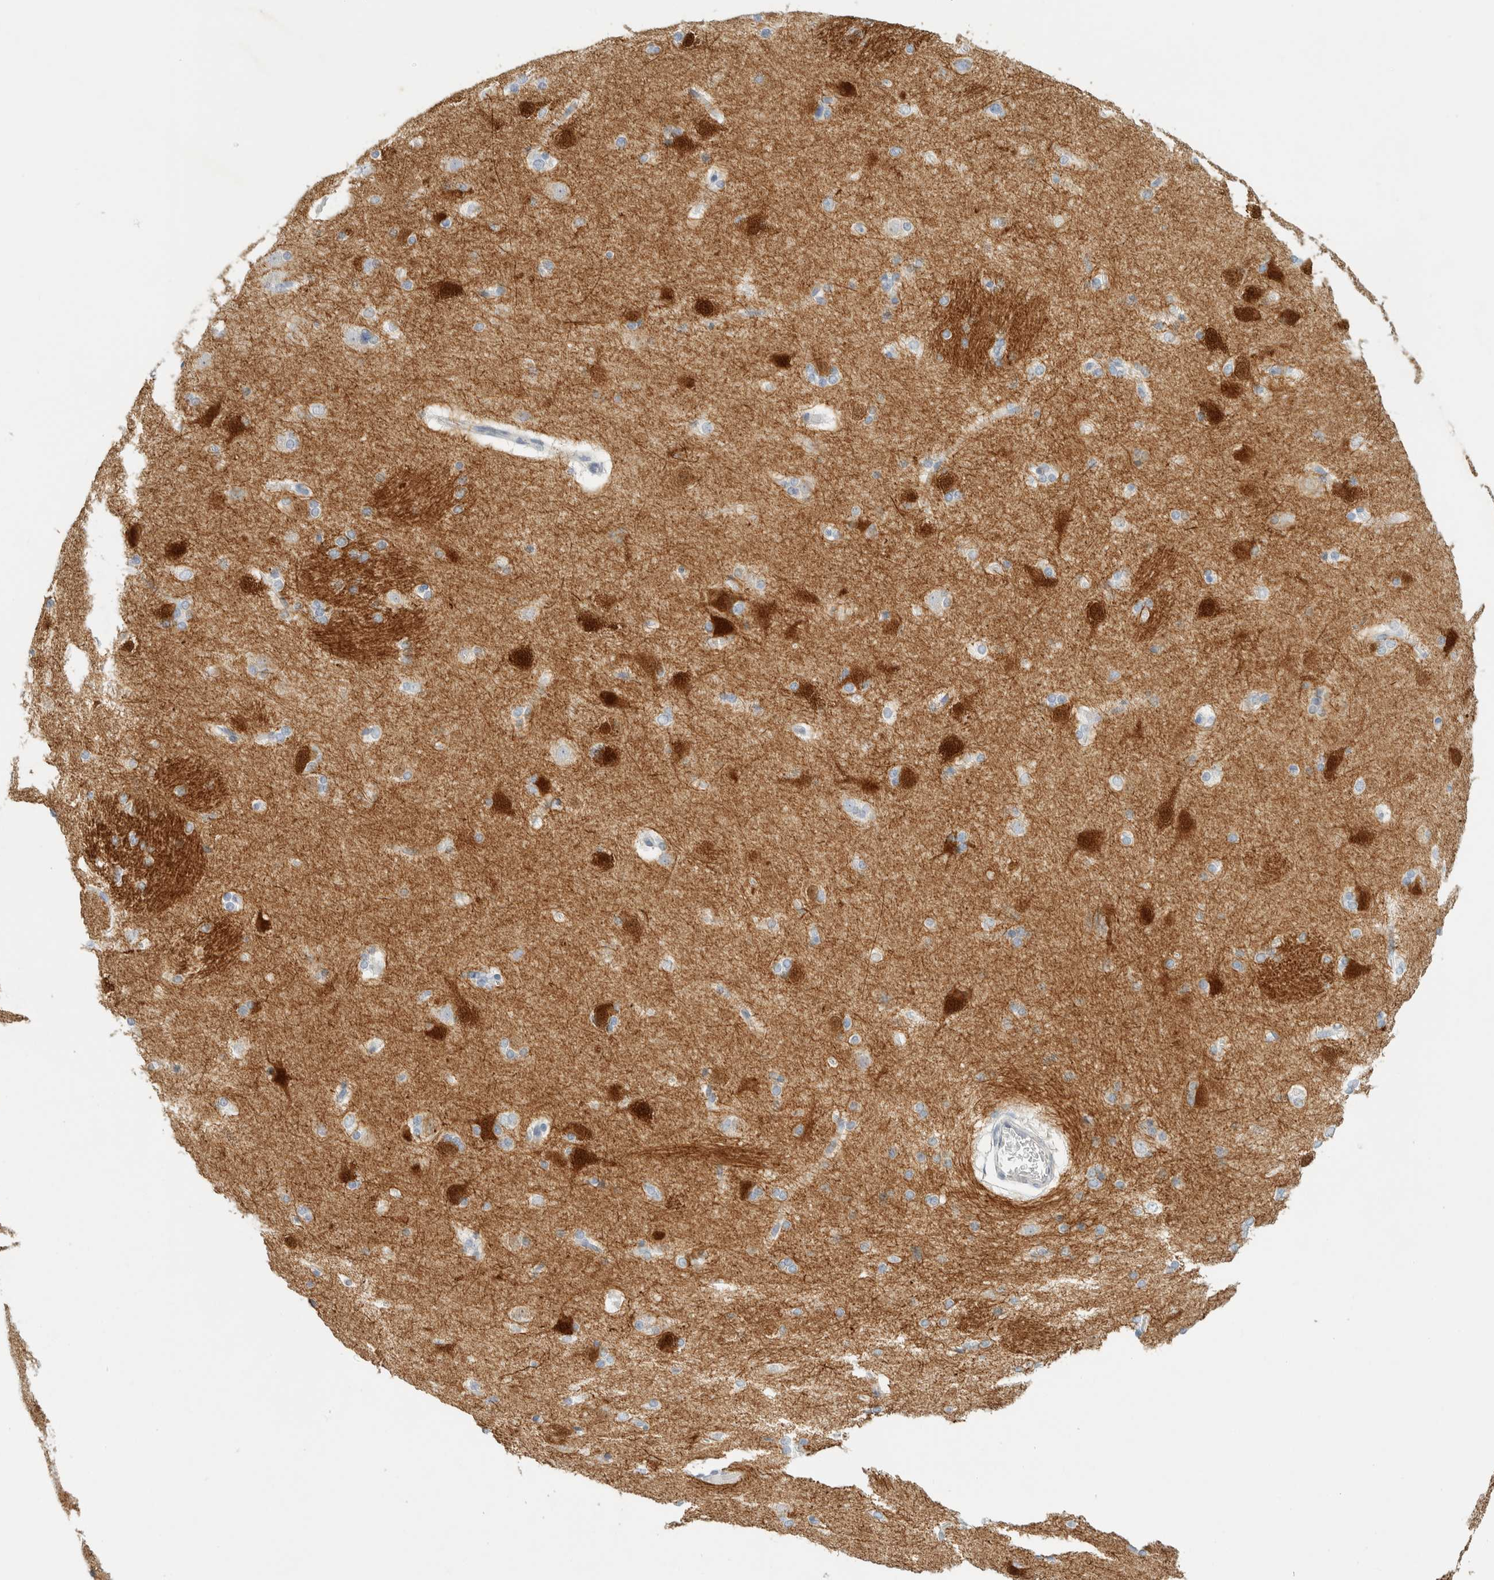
{"staining": {"intensity": "negative", "quantity": "none", "location": "none"}, "tissue": "caudate", "cell_type": "Glial cells", "image_type": "normal", "snomed": [{"axis": "morphology", "description": "Normal tissue, NOS"}, {"axis": "topography", "description": "Lateral ventricle wall"}], "caption": "Micrograph shows no protein positivity in glial cells of normal caudate.", "gene": "NEFM", "patient": {"sex": "female", "age": 19}}